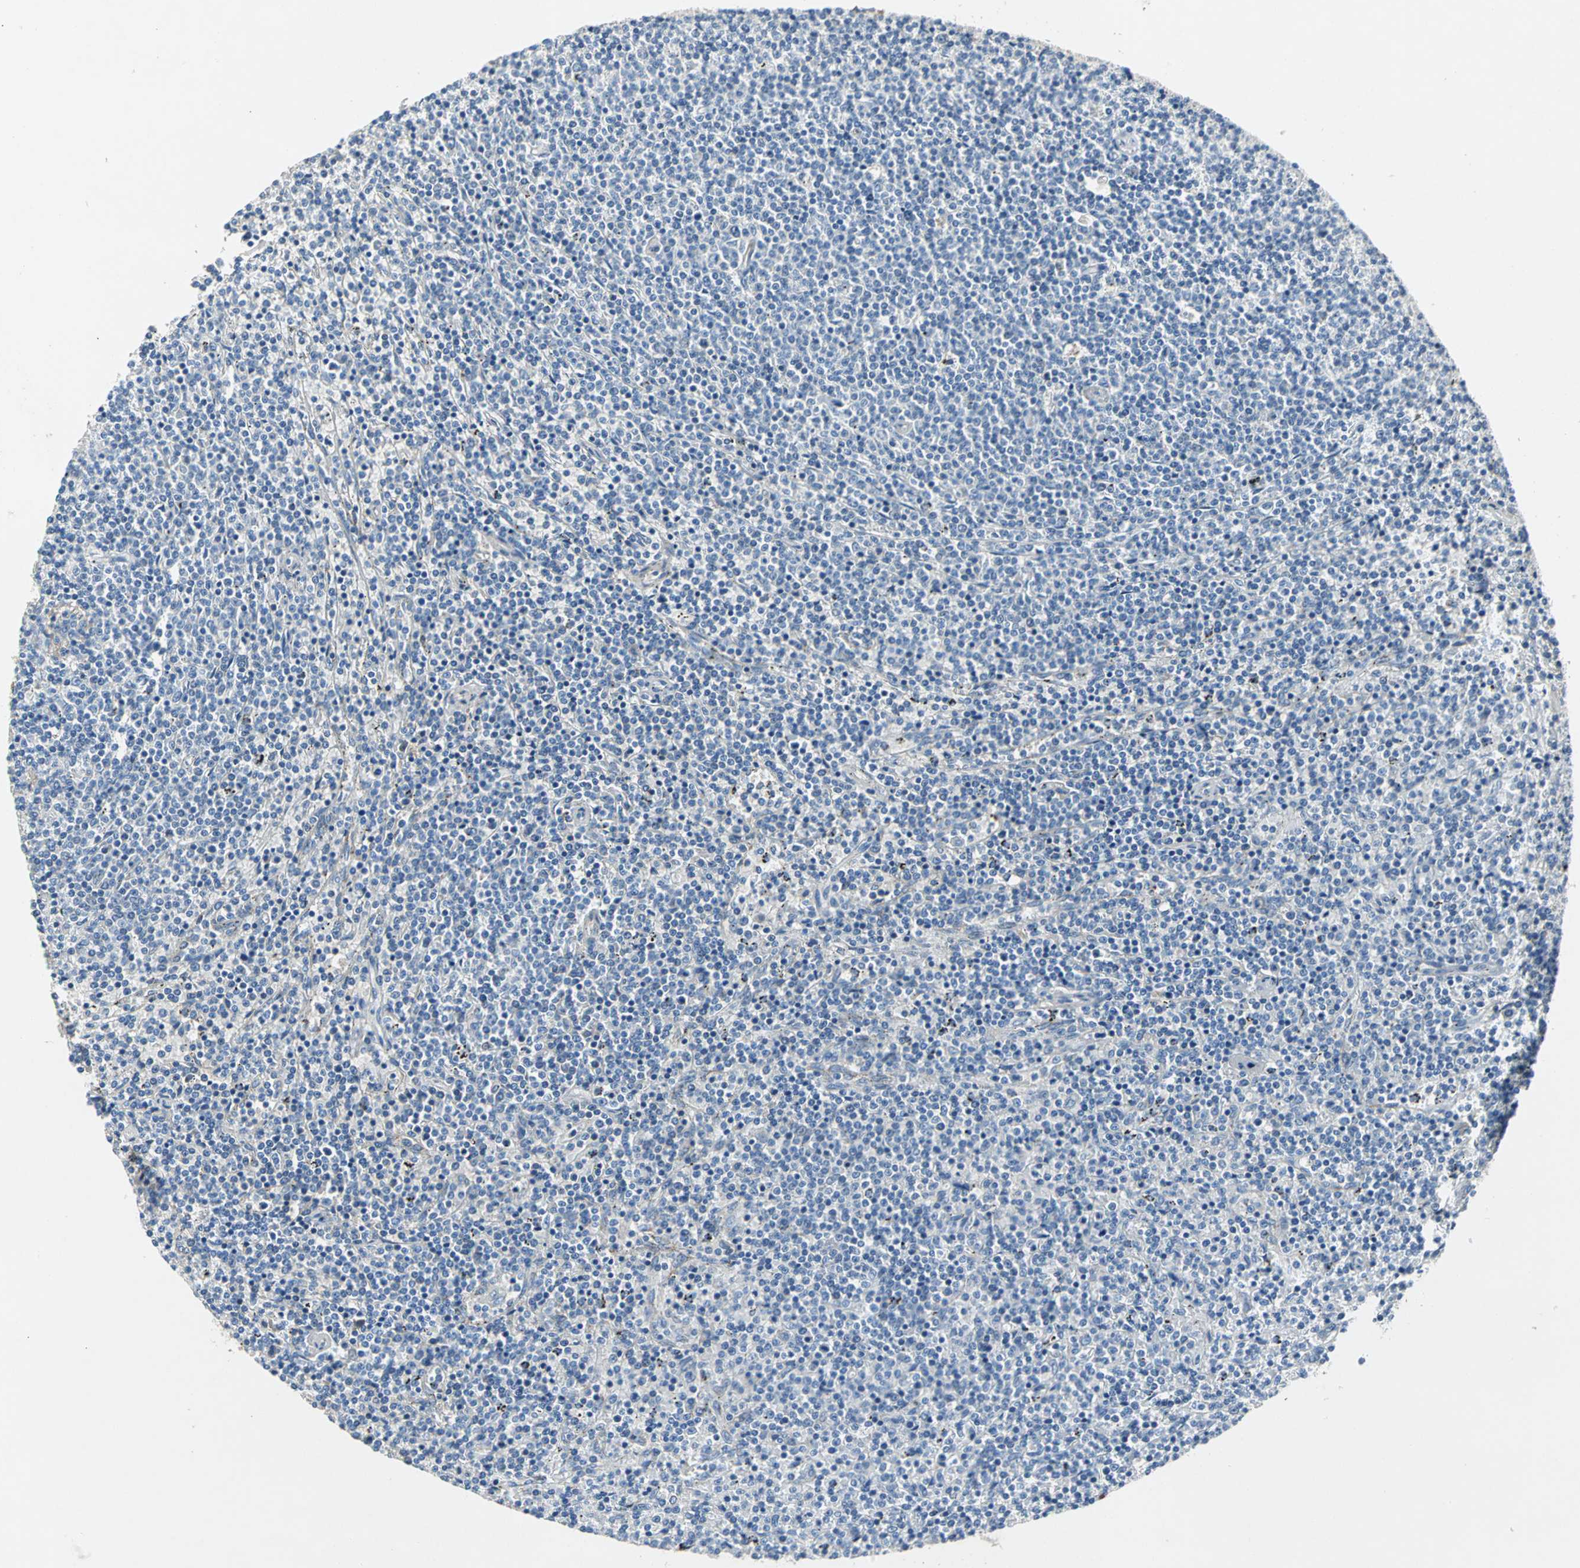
{"staining": {"intensity": "negative", "quantity": "none", "location": "none"}, "tissue": "lymphoma", "cell_type": "Tumor cells", "image_type": "cancer", "snomed": [{"axis": "morphology", "description": "Malignant lymphoma, non-Hodgkin's type, Low grade"}, {"axis": "topography", "description": "Spleen"}], "caption": "IHC micrograph of human malignant lymphoma, non-Hodgkin's type (low-grade) stained for a protein (brown), which shows no expression in tumor cells.", "gene": "EFNB3", "patient": {"sex": "female", "age": 50}}